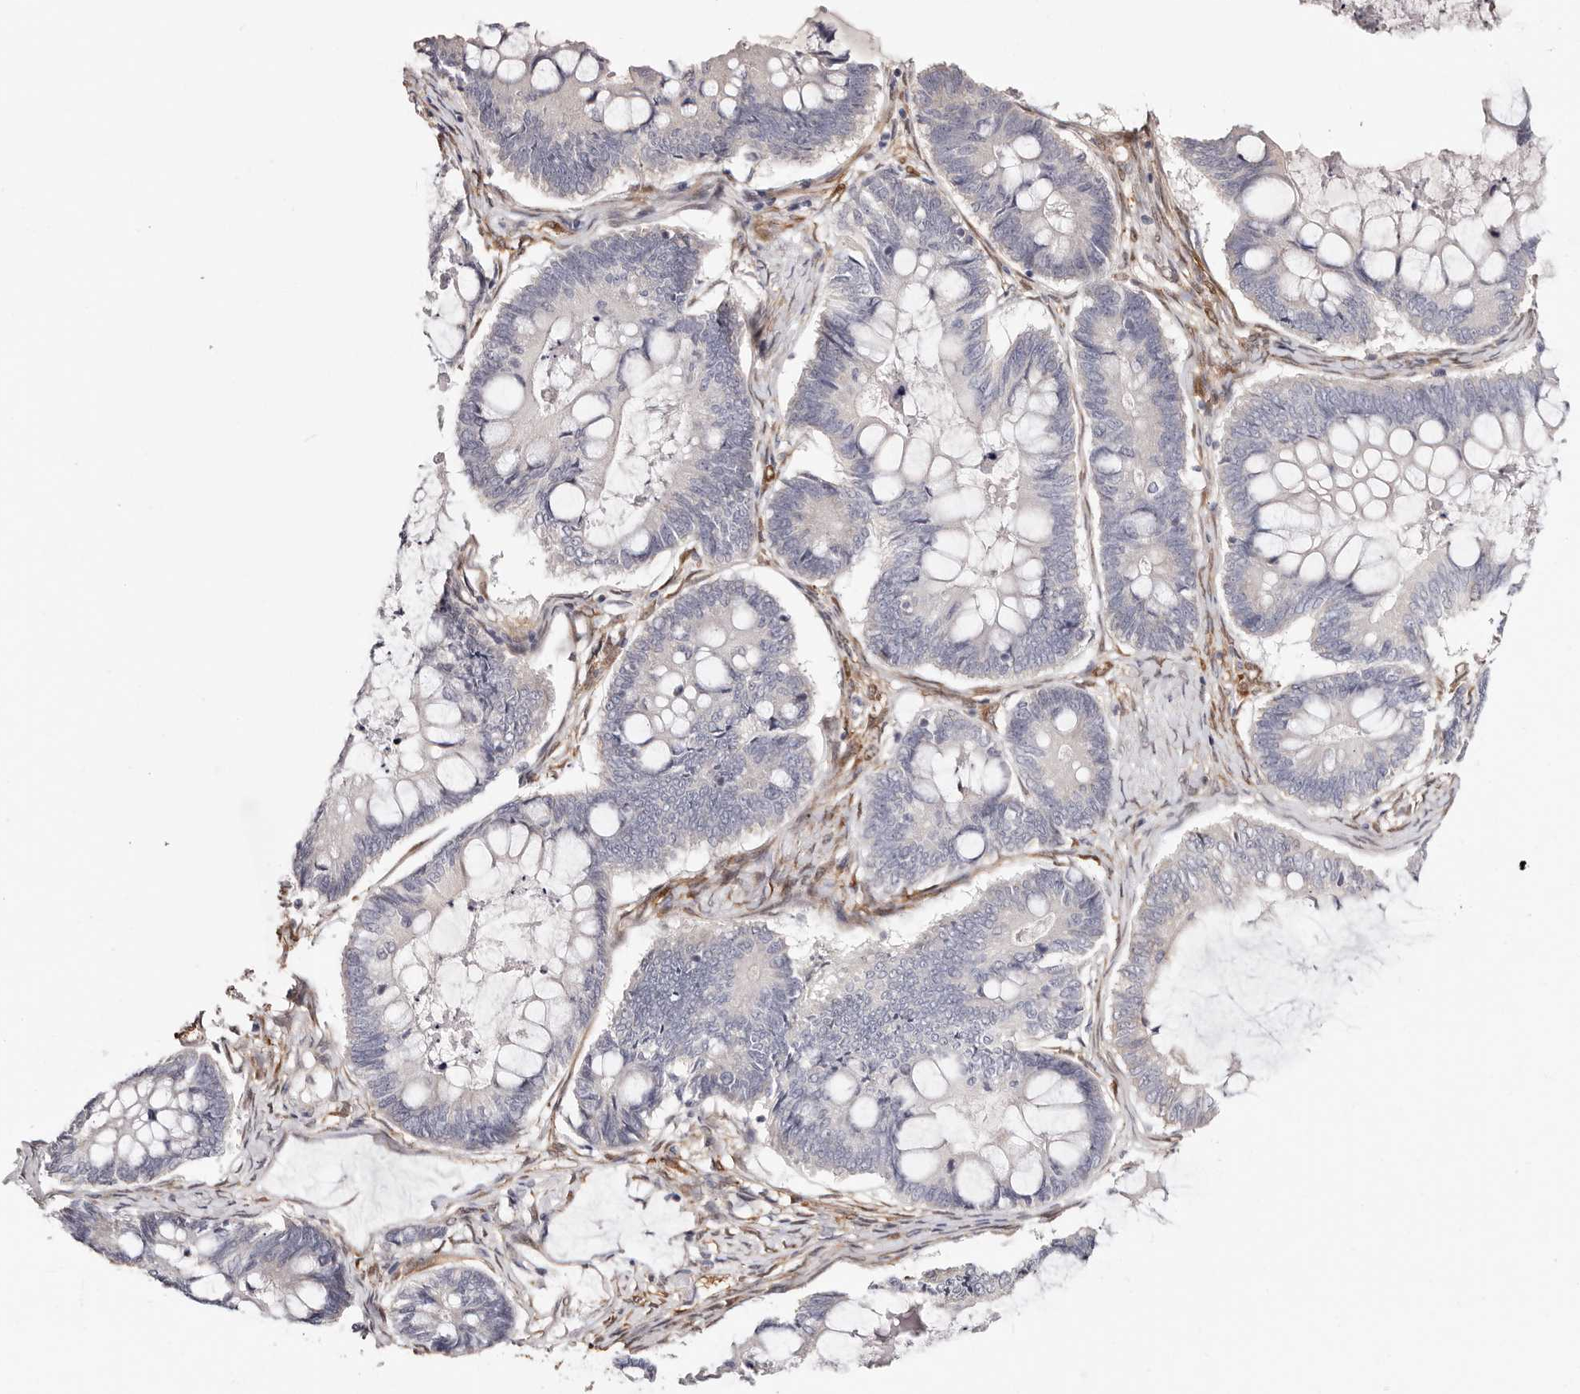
{"staining": {"intensity": "negative", "quantity": "none", "location": "none"}, "tissue": "ovarian cancer", "cell_type": "Tumor cells", "image_type": "cancer", "snomed": [{"axis": "morphology", "description": "Cystadenocarcinoma, mucinous, NOS"}, {"axis": "topography", "description": "Ovary"}], "caption": "Micrograph shows no significant protein expression in tumor cells of ovarian cancer (mucinous cystadenocarcinoma). (Stains: DAB (3,3'-diaminobenzidine) IHC with hematoxylin counter stain, Microscopy: brightfield microscopy at high magnification).", "gene": "GFOD1", "patient": {"sex": "female", "age": 61}}